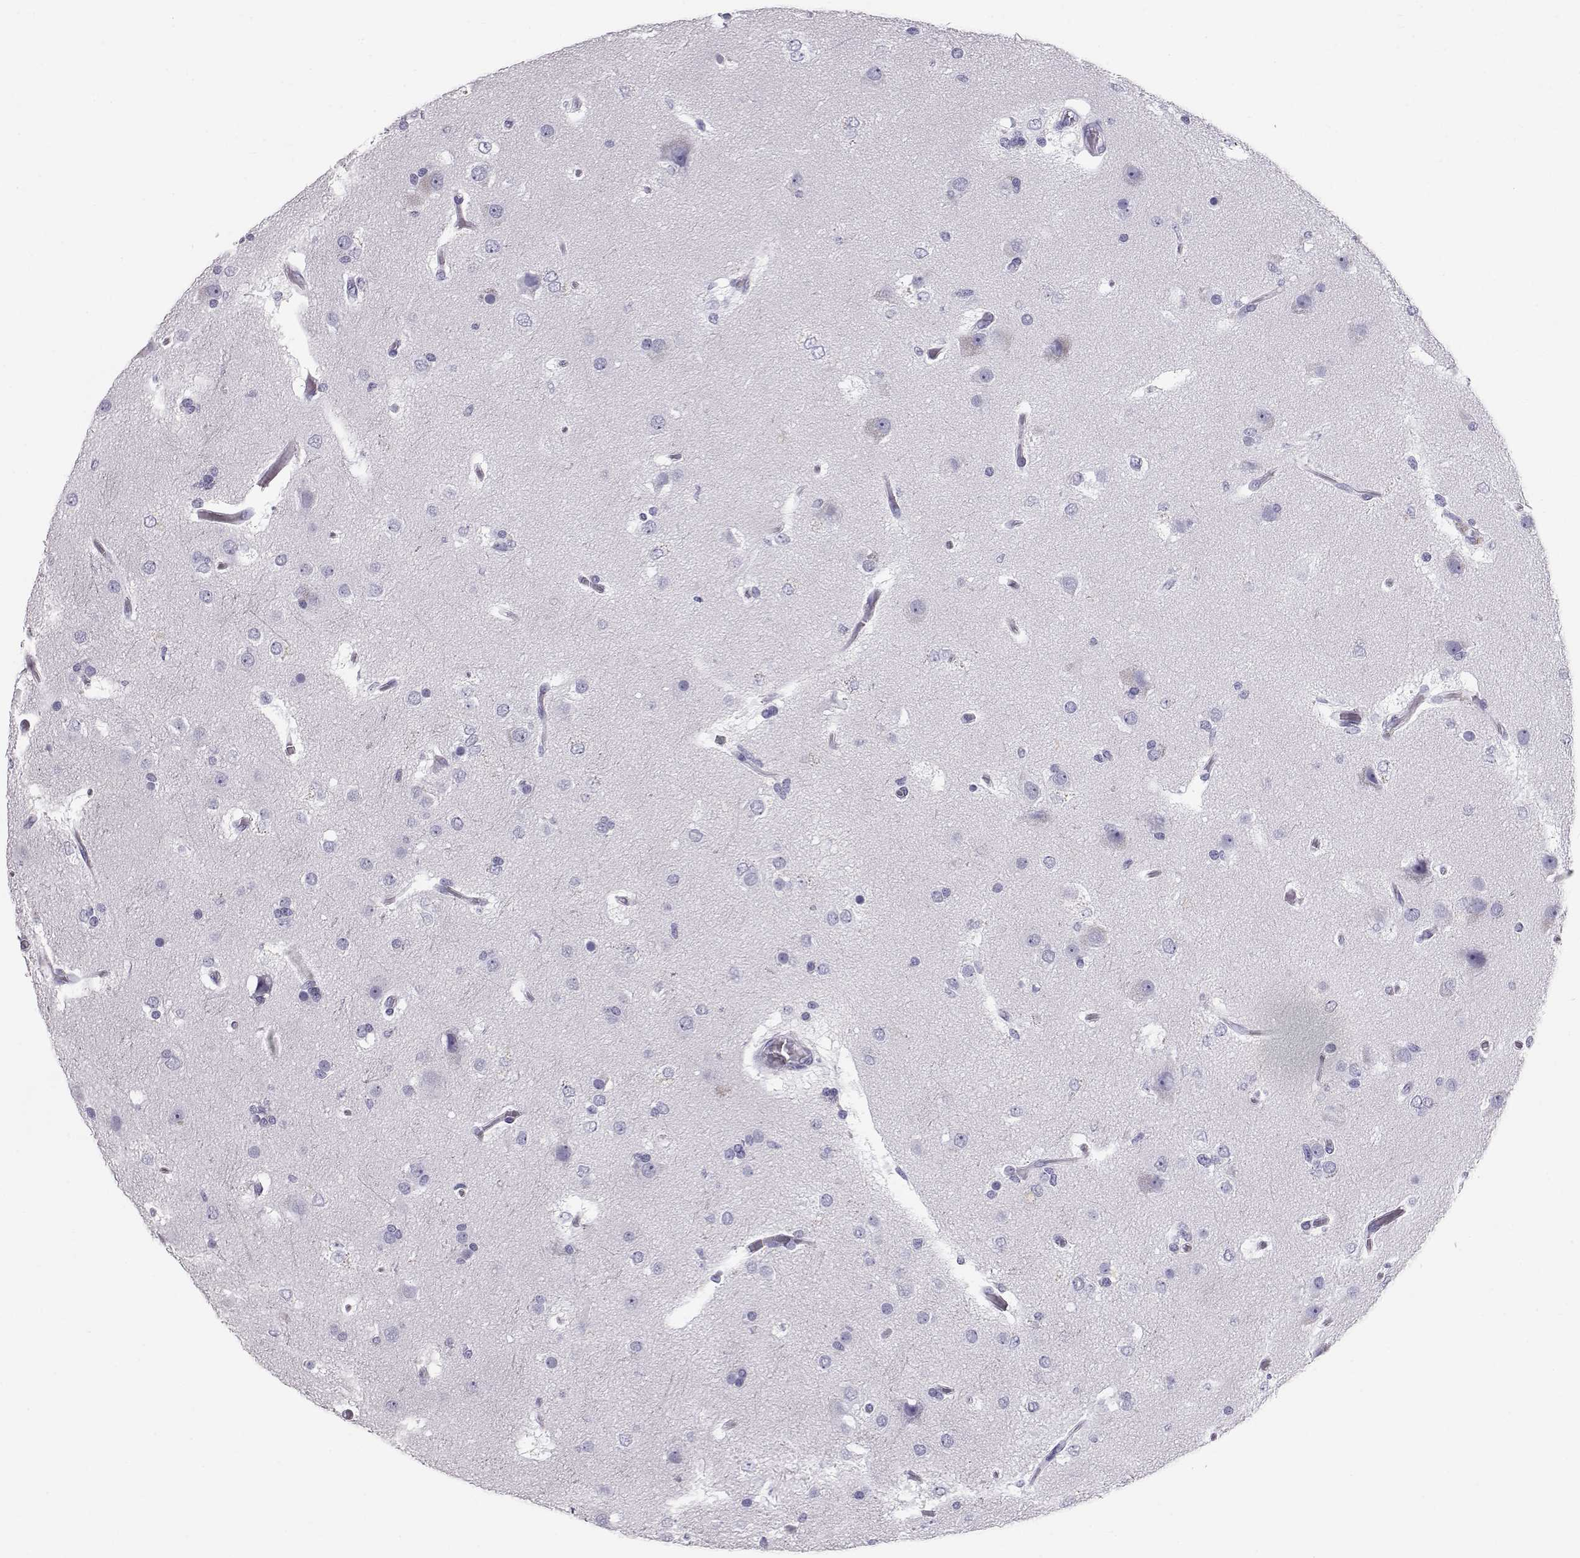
{"staining": {"intensity": "negative", "quantity": "none", "location": "none"}, "tissue": "glioma", "cell_type": "Tumor cells", "image_type": "cancer", "snomed": [{"axis": "morphology", "description": "Glioma, malignant, High grade"}, {"axis": "topography", "description": "Brain"}], "caption": "Malignant high-grade glioma was stained to show a protein in brown. There is no significant positivity in tumor cells. (DAB IHC with hematoxylin counter stain).", "gene": "RD3", "patient": {"sex": "female", "age": 63}}